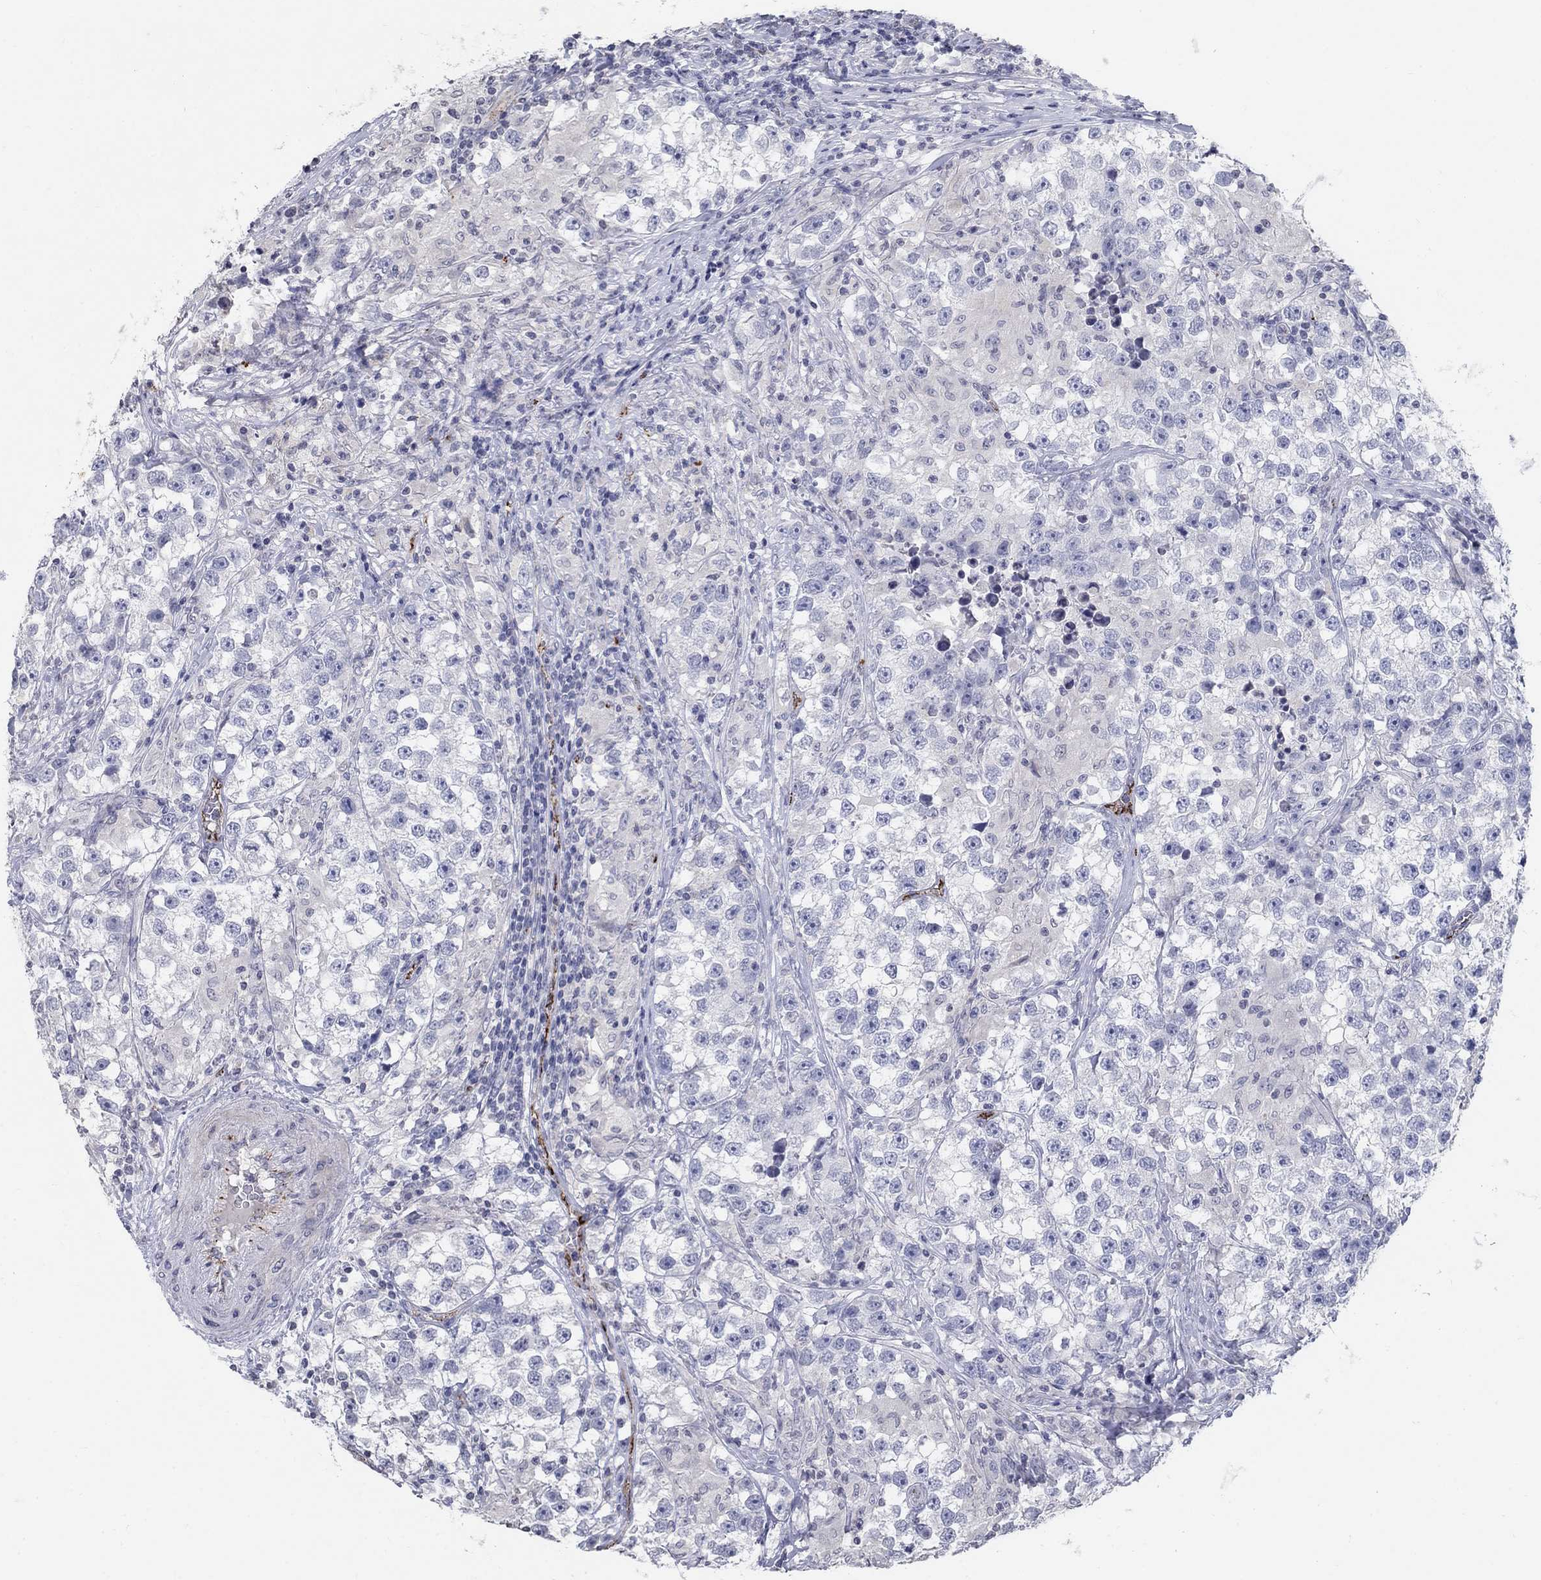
{"staining": {"intensity": "negative", "quantity": "none", "location": "none"}, "tissue": "testis cancer", "cell_type": "Tumor cells", "image_type": "cancer", "snomed": [{"axis": "morphology", "description": "Seminoma, NOS"}, {"axis": "topography", "description": "Testis"}], "caption": "This is a photomicrograph of immunohistochemistry staining of testis seminoma, which shows no staining in tumor cells.", "gene": "TINAG", "patient": {"sex": "male", "age": 46}}